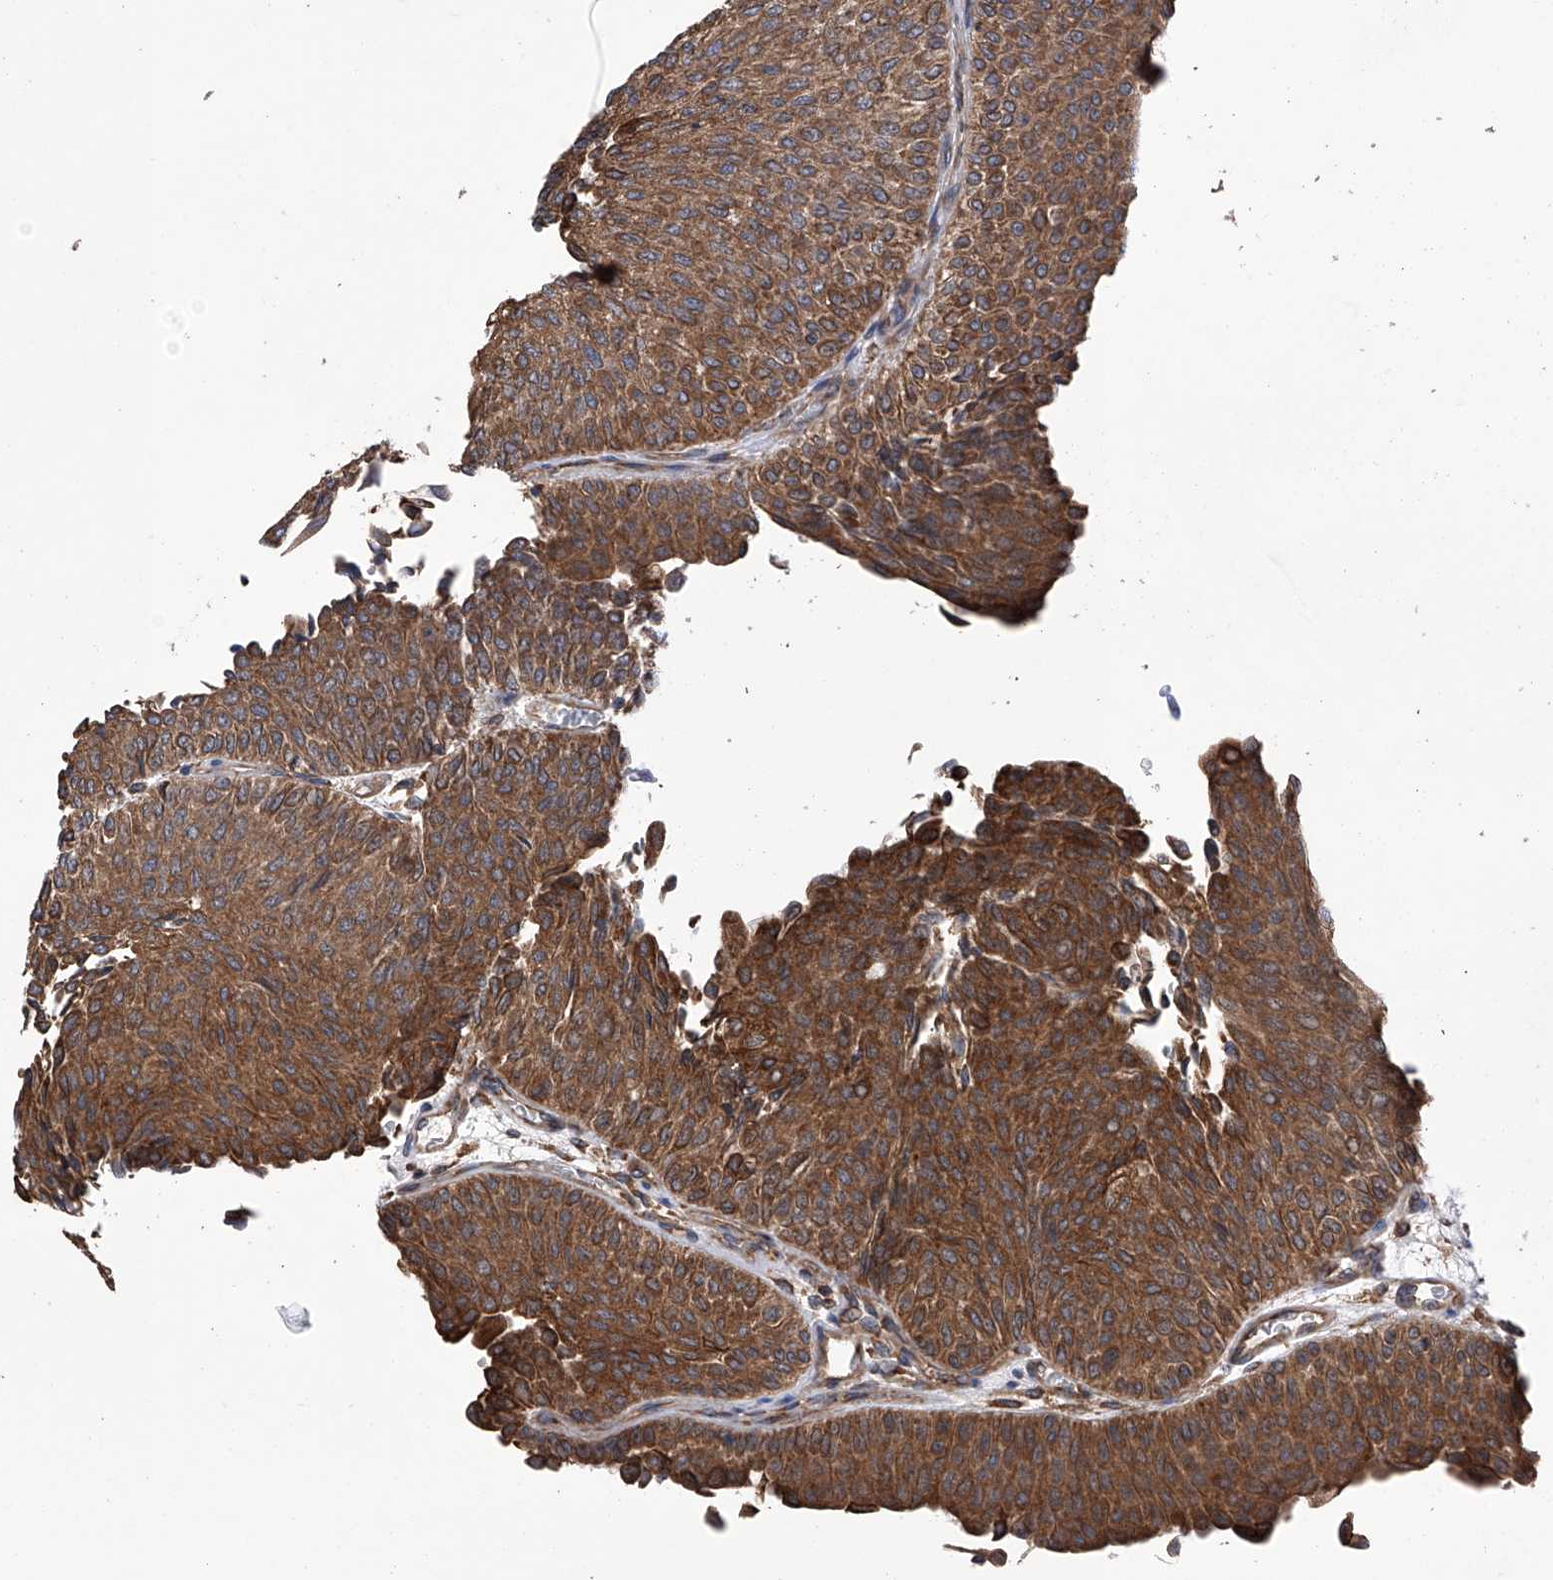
{"staining": {"intensity": "moderate", "quantity": ">75%", "location": "cytoplasmic/membranous"}, "tissue": "urothelial cancer", "cell_type": "Tumor cells", "image_type": "cancer", "snomed": [{"axis": "morphology", "description": "Urothelial carcinoma, Low grade"}, {"axis": "topography", "description": "Urinary bladder"}], "caption": "Moderate cytoplasmic/membranous protein positivity is seen in approximately >75% of tumor cells in urothelial cancer.", "gene": "DNAH8", "patient": {"sex": "male", "age": 78}}